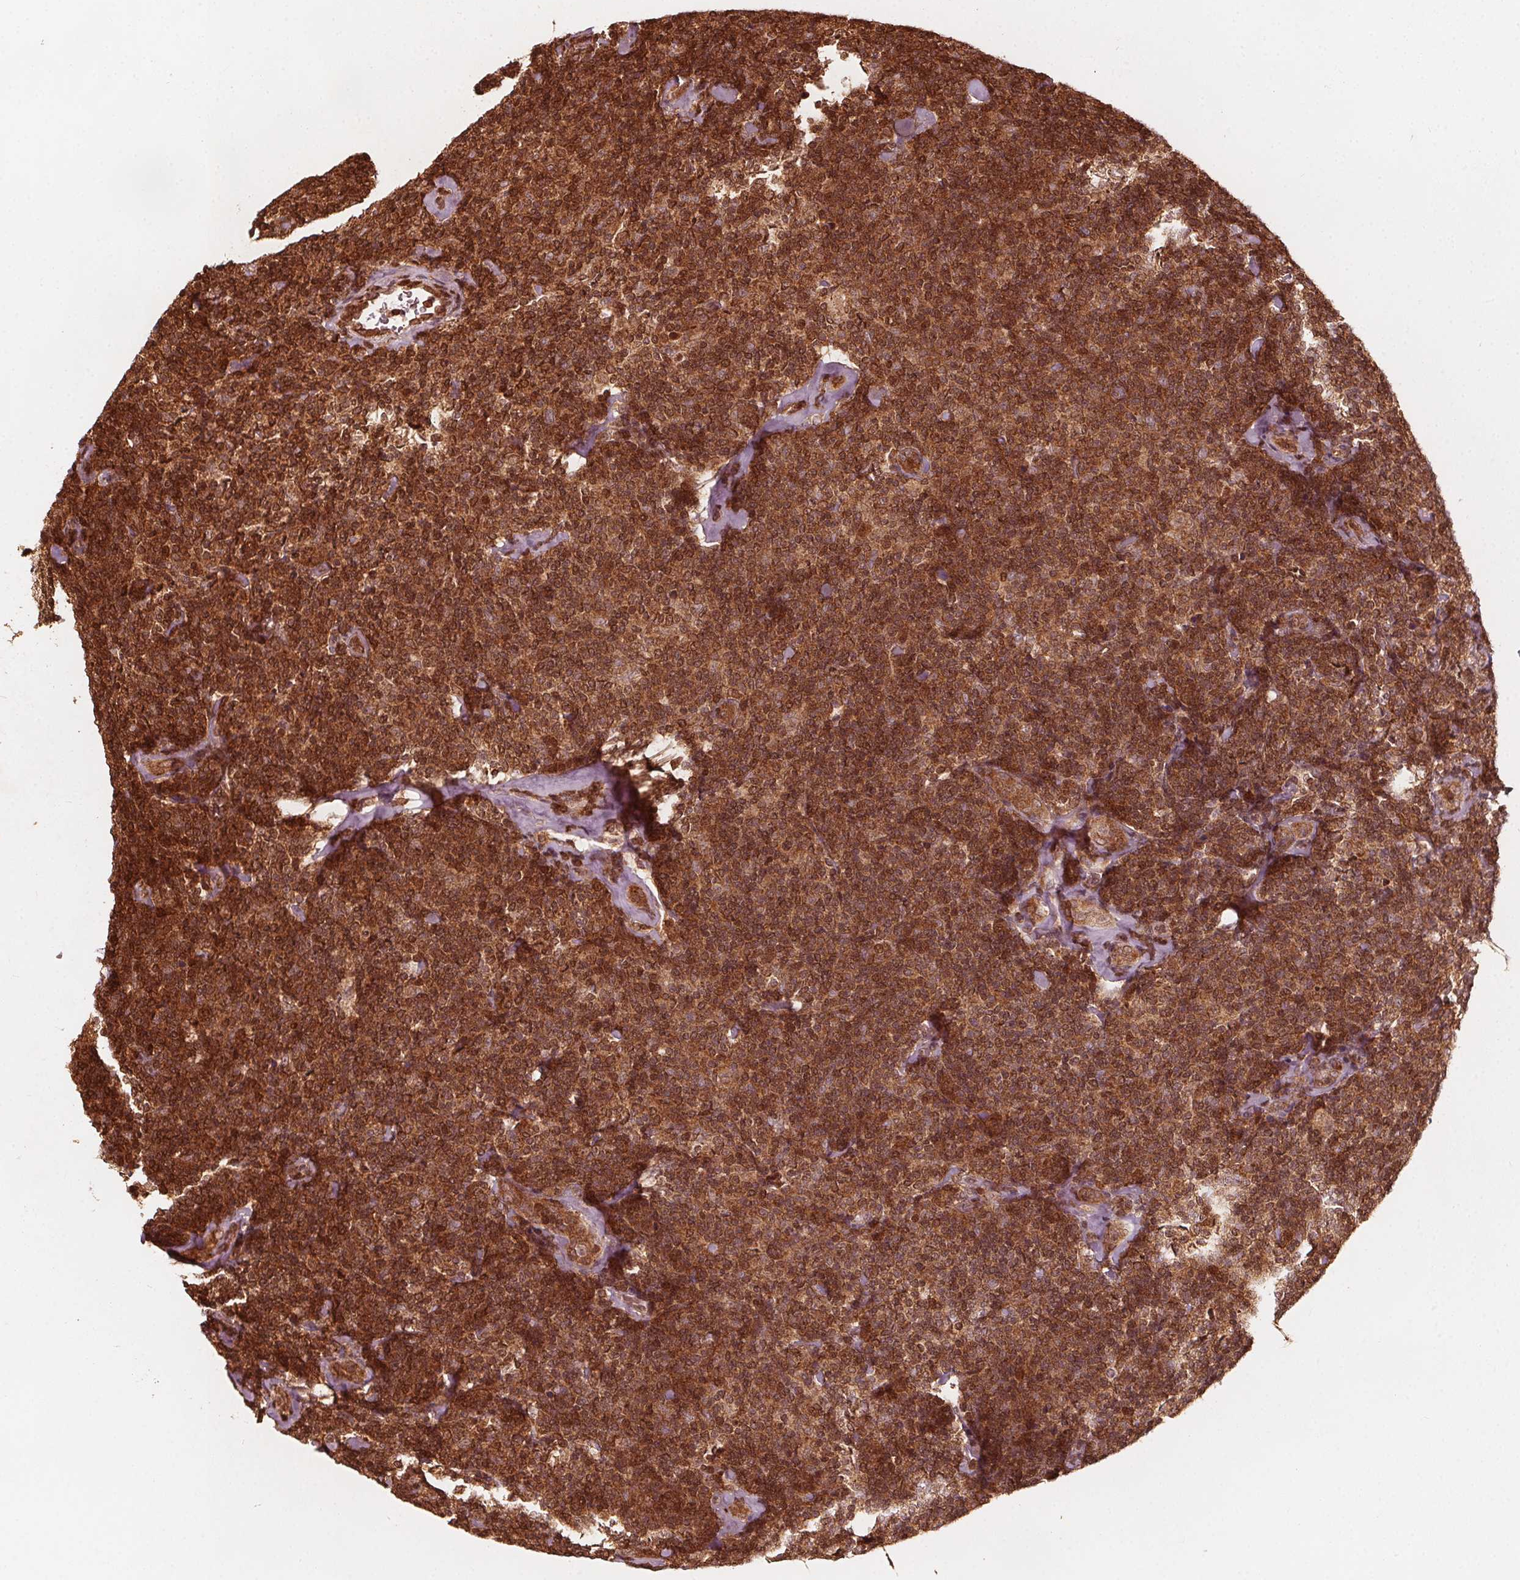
{"staining": {"intensity": "strong", "quantity": ">75%", "location": "cytoplasmic/membranous,nuclear"}, "tissue": "lymphoma", "cell_type": "Tumor cells", "image_type": "cancer", "snomed": [{"axis": "morphology", "description": "Malignant lymphoma, non-Hodgkin's type, Low grade"}, {"axis": "topography", "description": "Lymph node"}], "caption": "Immunohistochemical staining of lymphoma exhibits strong cytoplasmic/membranous and nuclear protein expression in about >75% of tumor cells.", "gene": "AIP", "patient": {"sex": "female", "age": 56}}